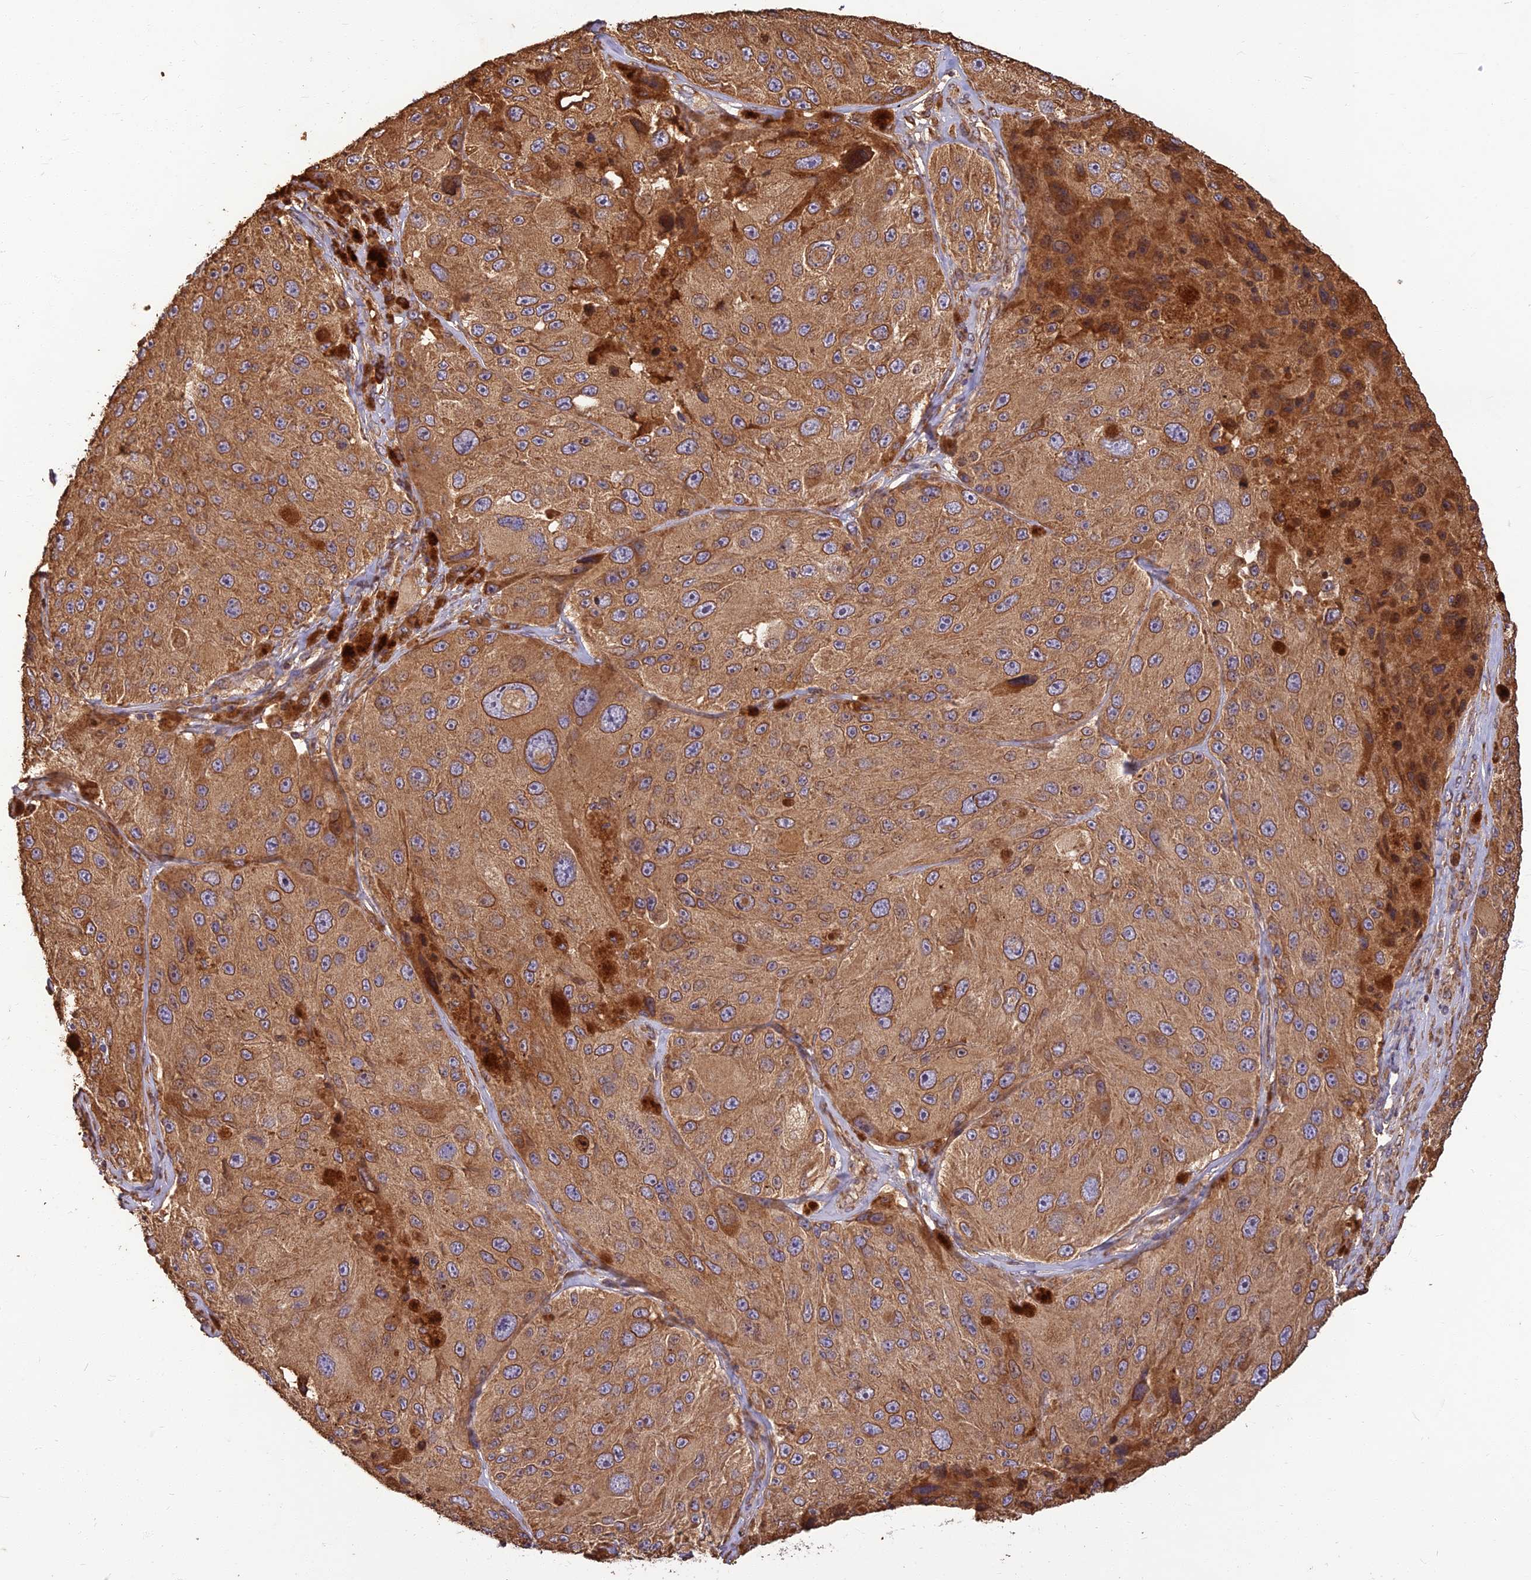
{"staining": {"intensity": "strong", "quantity": ">75%", "location": "cytoplasmic/membranous"}, "tissue": "melanoma", "cell_type": "Tumor cells", "image_type": "cancer", "snomed": [{"axis": "morphology", "description": "Malignant melanoma, Metastatic site"}, {"axis": "topography", "description": "Lymph node"}], "caption": "Human malignant melanoma (metastatic site) stained for a protein (brown) displays strong cytoplasmic/membranous positive staining in about >75% of tumor cells.", "gene": "CORO1C", "patient": {"sex": "male", "age": 62}}